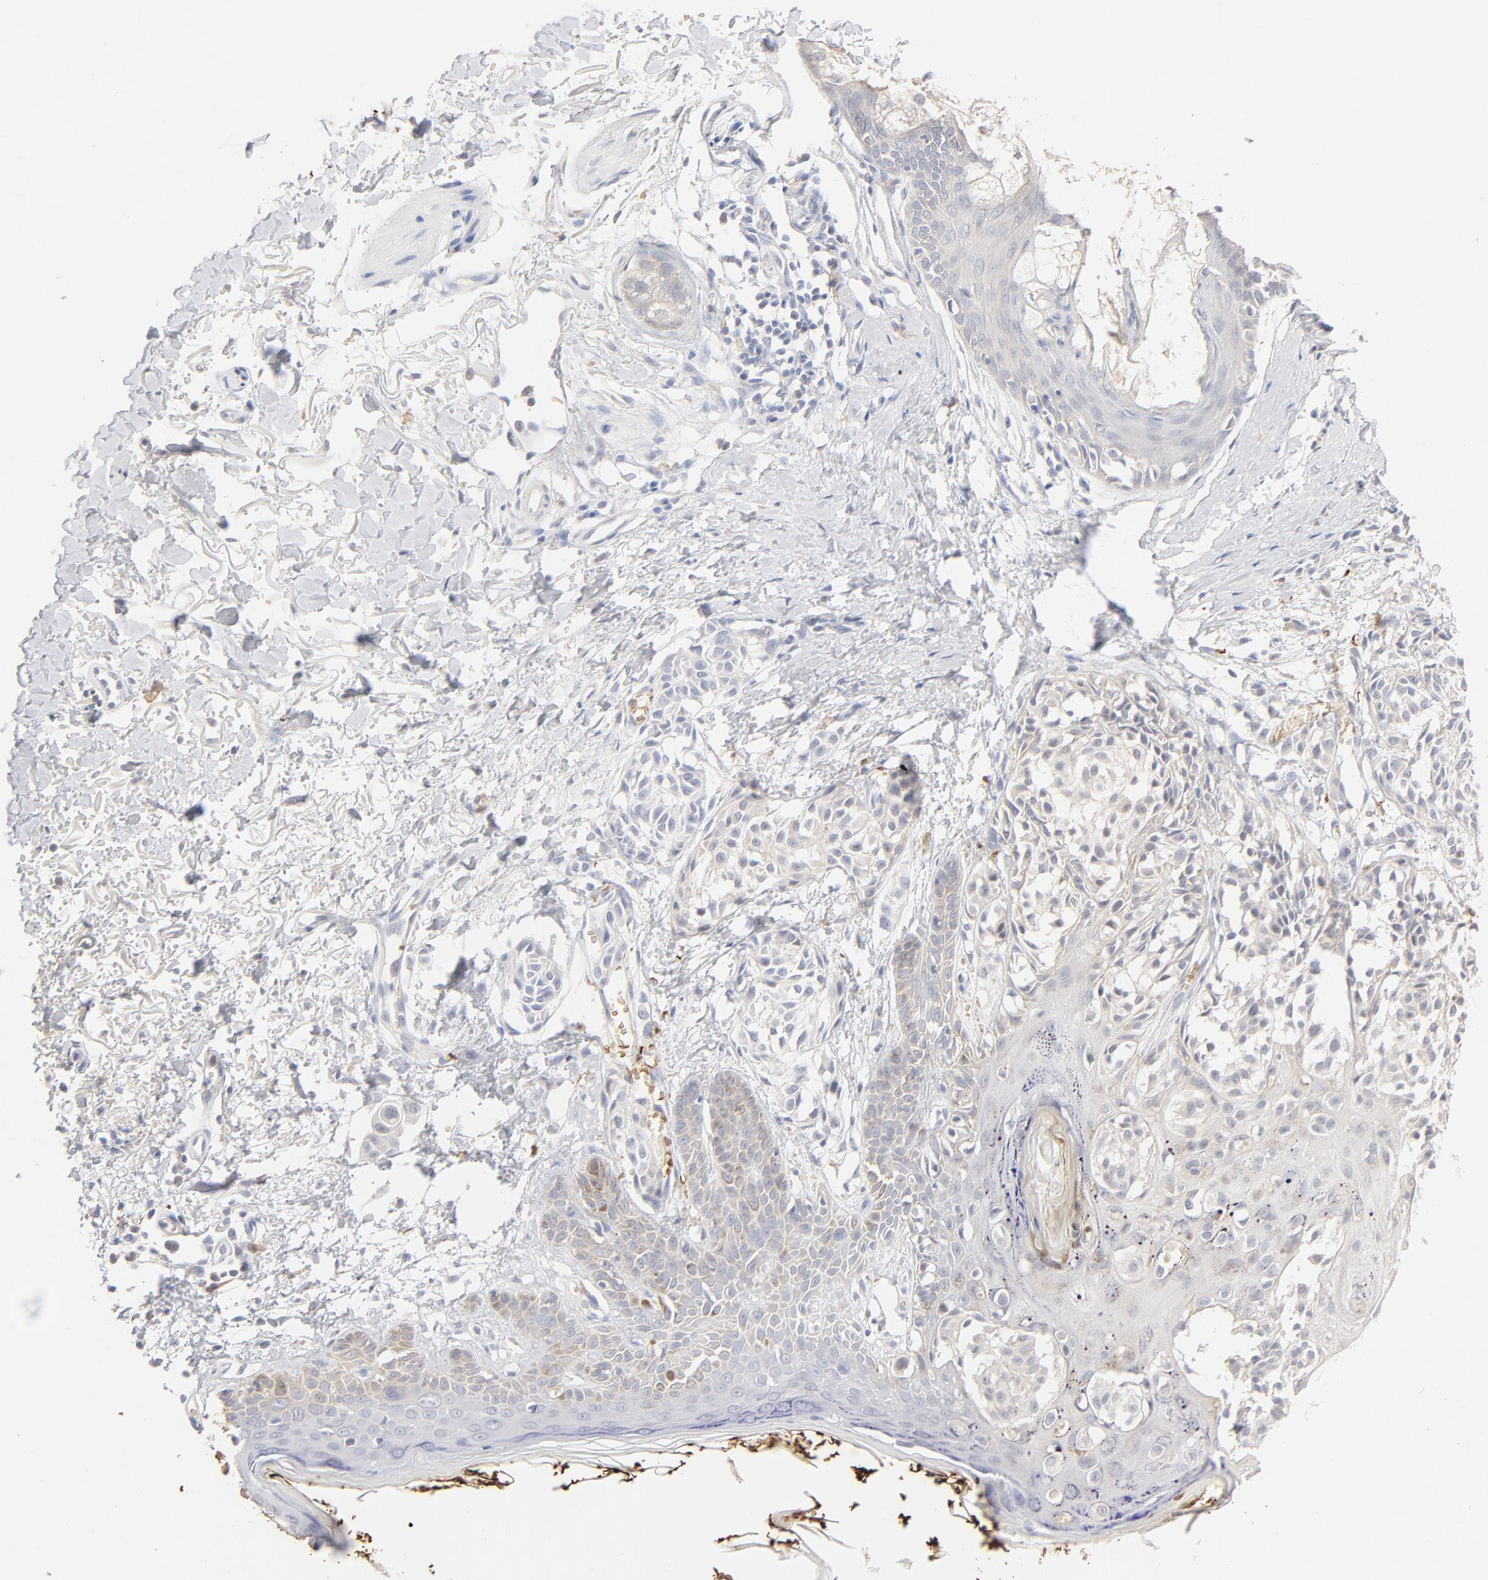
{"staining": {"intensity": "negative", "quantity": "none", "location": "none"}, "tissue": "melanoma", "cell_type": "Tumor cells", "image_type": "cancer", "snomed": [{"axis": "morphology", "description": "Malignant melanoma, NOS"}, {"axis": "topography", "description": "Skin"}], "caption": "Melanoma stained for a protein using immunohistochemistry displays no positivity tumor cells.", "gene": "SPTB", "patient": {"sex": "male", "age": 76}}